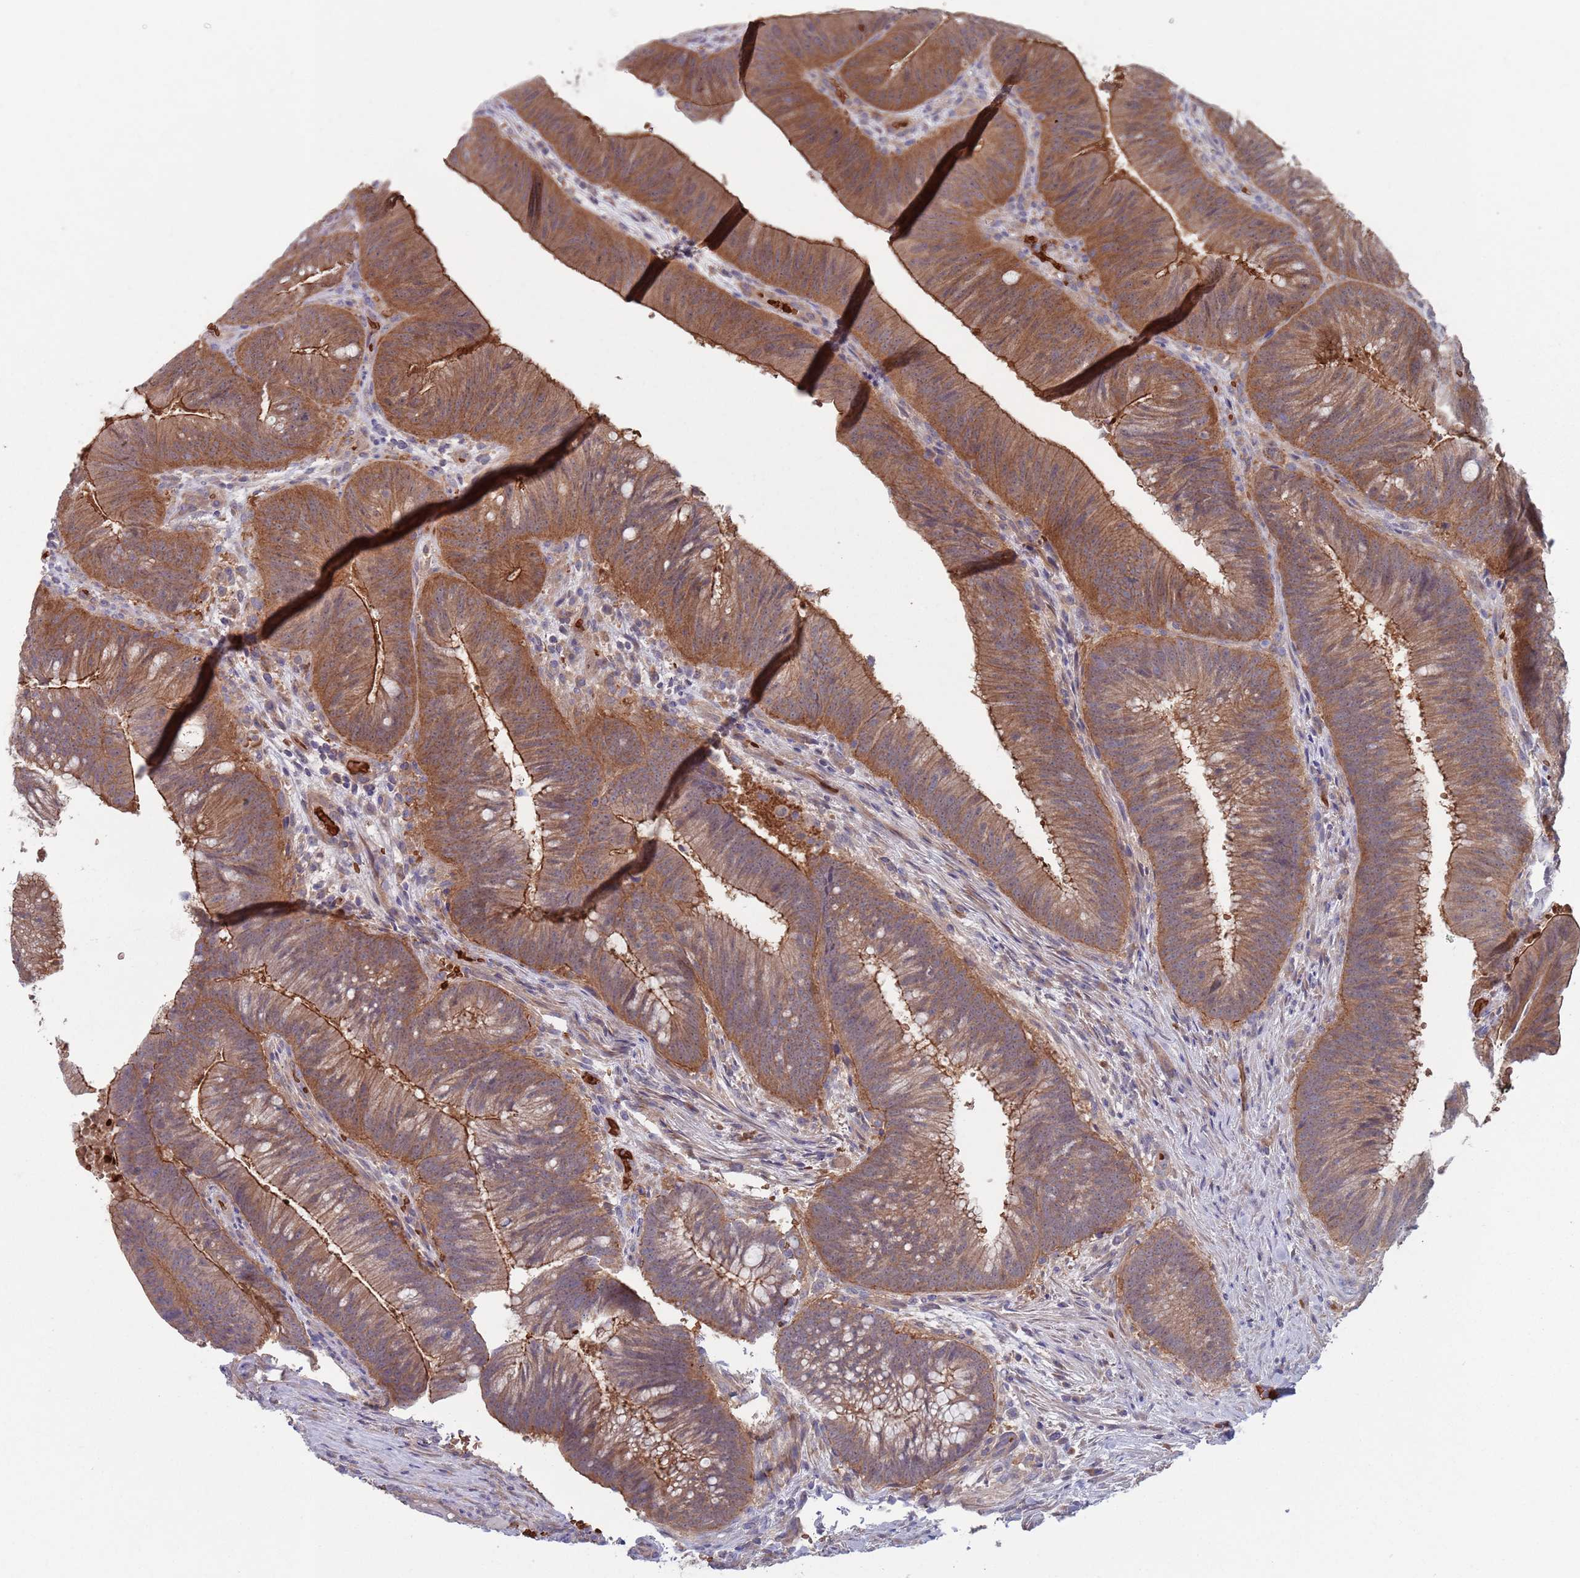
{"staining": {"intensity": "strong", "quantity": ">75%", "location": "cytoplasmic/membranous"}, "tissue": "colorectal cancer", "cell_type": "Tumor cells", "image_type": "cancer", "snomed": [{"axis": "morphology", "description": "Adenocarcinoma, NOS"}, {"axis": "topography", "description": "Colon"}], "caption": "A photomicrograph of human colorectal adenocarcinoma stained for a protein exhibits strong cytoplasmic/membranous brown staining in tumor cells.", "gene": "CLNS1A", "patient": {"sex": "female", "age": 43}}